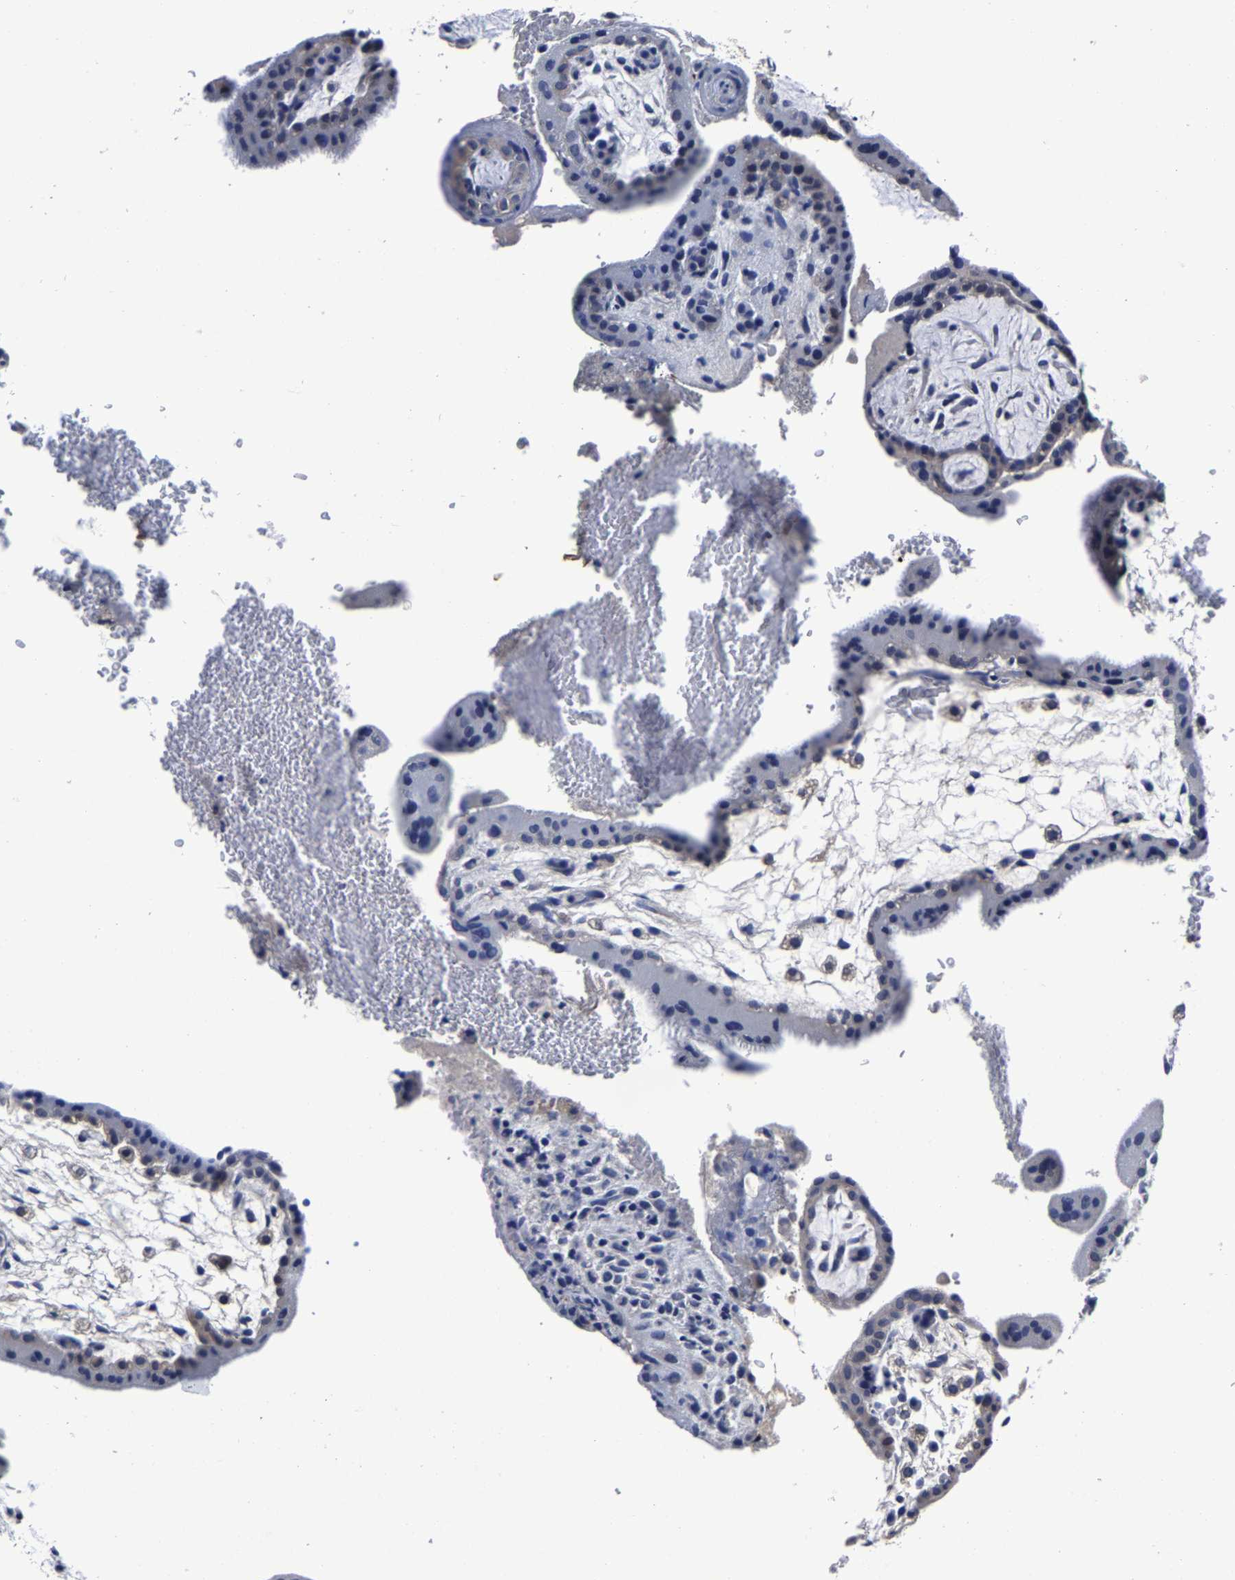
{"staining": {"intensity": "negative", "quantity": "none", "location": "none"}, "tissue": "placenta", "cell_type": "Decidual cells", "image_type": "normal", "snomed": [{"axis": "morphology", "description": "Normal tissue, NOS"}, {"axis": "topography", "description": "Placenta"}], "caption": "A photomicrograph of human placenta is negative for staining in decidual cells. (Stains: DAB (3,3'-diaminobenzidine) IHC with hematoxylin counter stain, Microscopy: brightfield microscopy at high magnification).", "gene": "PSPH", "patient": {"sex": "female", "age": 35}}